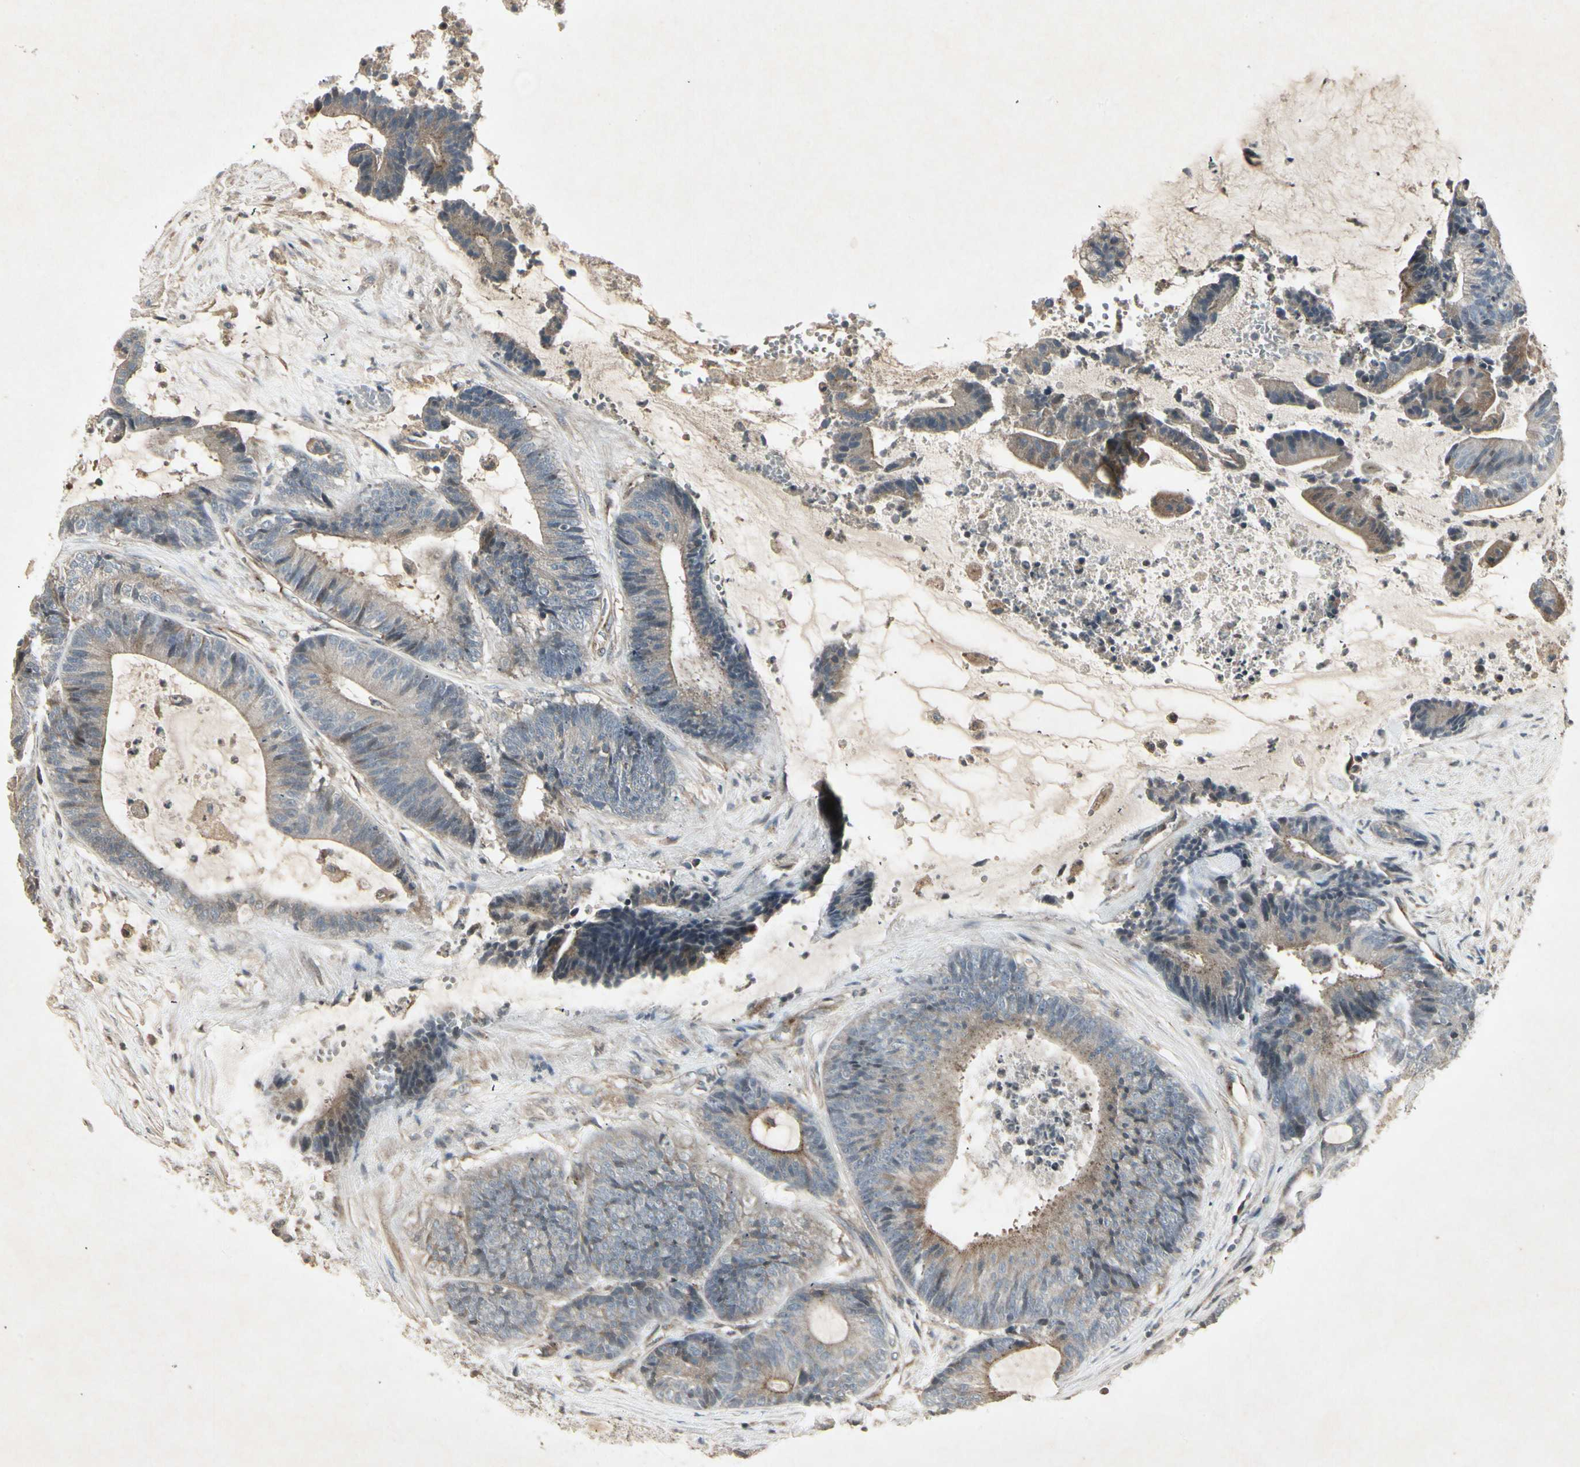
{"staining": {"intensity": "weak", "quantity": "25%-75%", "location": "cytoplasmic/membranous"}, "tissue": "colorectal cancer", "cell_type": "Tumor cells", "image_type": "cancer", "snomed": [{"axis": "morphology", "description": "Adenocarcinoma, NOS"}, {"axis": "topography", "description": "Colon"}], "caption": "A histopathology image of human colorectal cancer stained for a protein exhibits weak cytoplasmic/membranous brown staining in tumor cells. Nuclei are stained in blue.", "gene": "TEK", "patient": {"sex": "female", "age": 84}}